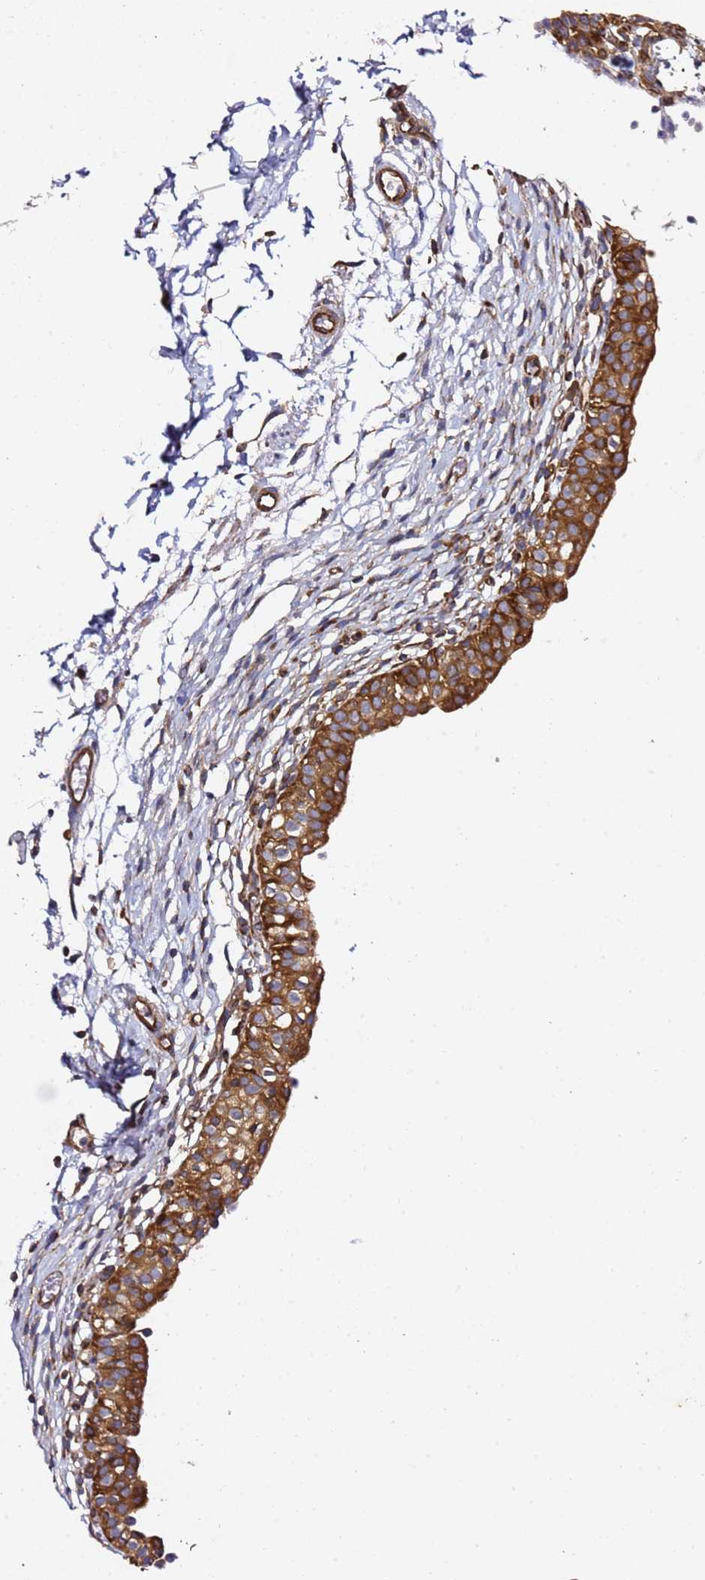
{"staining": {"intensity": "strong", "quantity": ">75%", "location": "cytoplasmic/membranous"}, "tissue": "urinary bladder", "cell_type": "Urothelial cells", "image_type": "normal", "snomed": [{"axis": "morphology", "description": "Normal tissue, NOS"}, {"axis": "topography", "description": "Urinary bladder"}, {"axis": "topography", "description": "Peripheral nerve tissue"}], "caption": "There is high levels of strong cytoplasmic/membranous positivity in urothelial cells of unremarkable urinary bladder, as demonstrated by immunohistochemical staining (brown color).", "gene": "TPST1", "patient": {"sex": "male", "age": 55}}